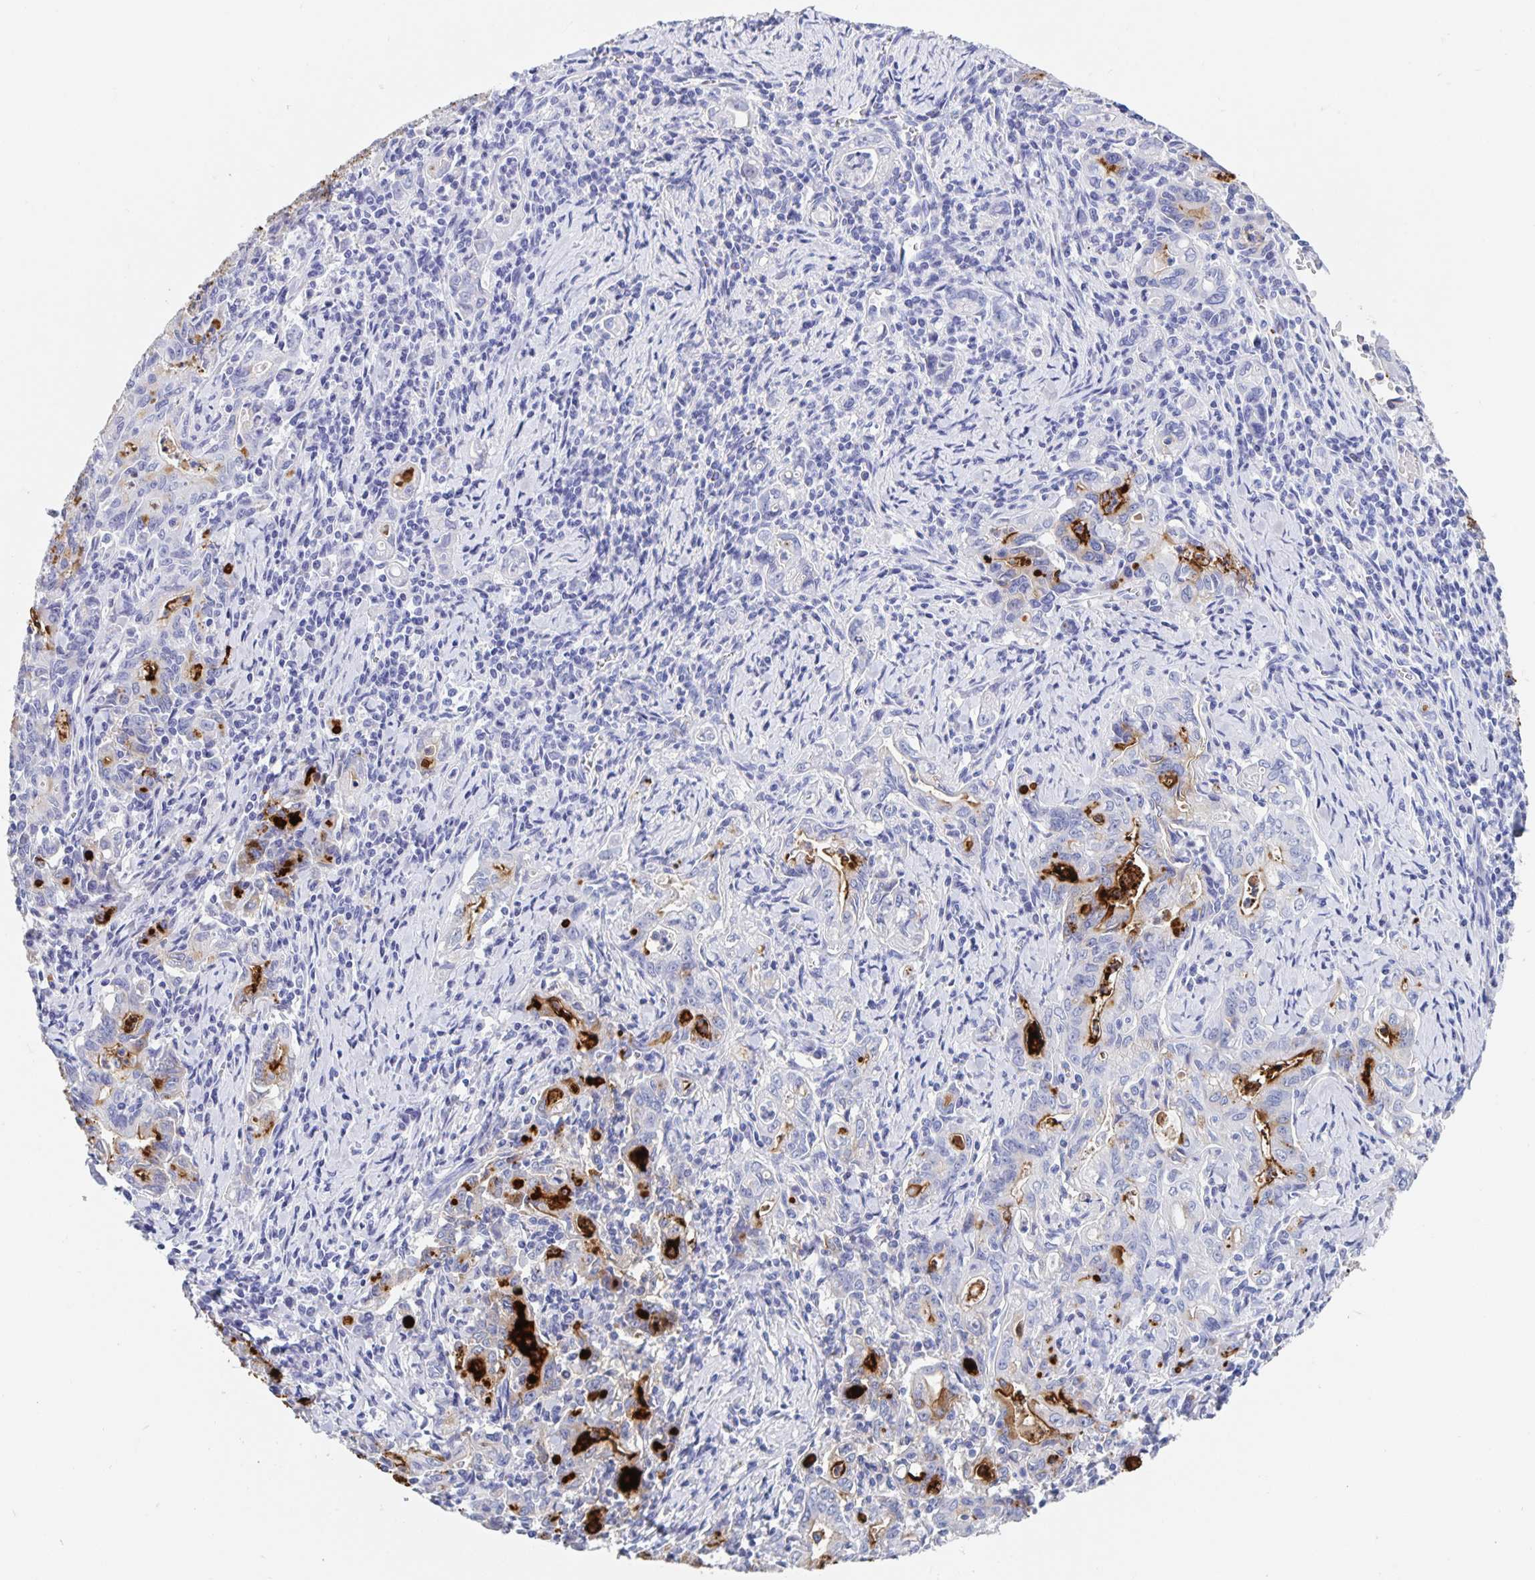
{"staining": {"intensity": "weak", "quantity": "<25%", "location": "cytoplasmic/membranous"}, "tissue": "stomach cancer", "cell_type": "Tumor cells", "image_type": "cancer", "snomed": [{"axis": "morphology", "description": "Adenocarcinoma, NOS"}, {"axis": "topography", "description": "Stomach, upper"}], "caption": "This is a photomicrograph of IHC staining of stomach cancer (adenocarcinoma), which shows no expression in tumor cells. The staining was performed using DAB to visualize the protein expression in brown, while the nuclei were stained in blue with hematoxylin (Magnification: 20x).", "gene": "DMBT1", "patient": {"sex": "female", "age": 79}}